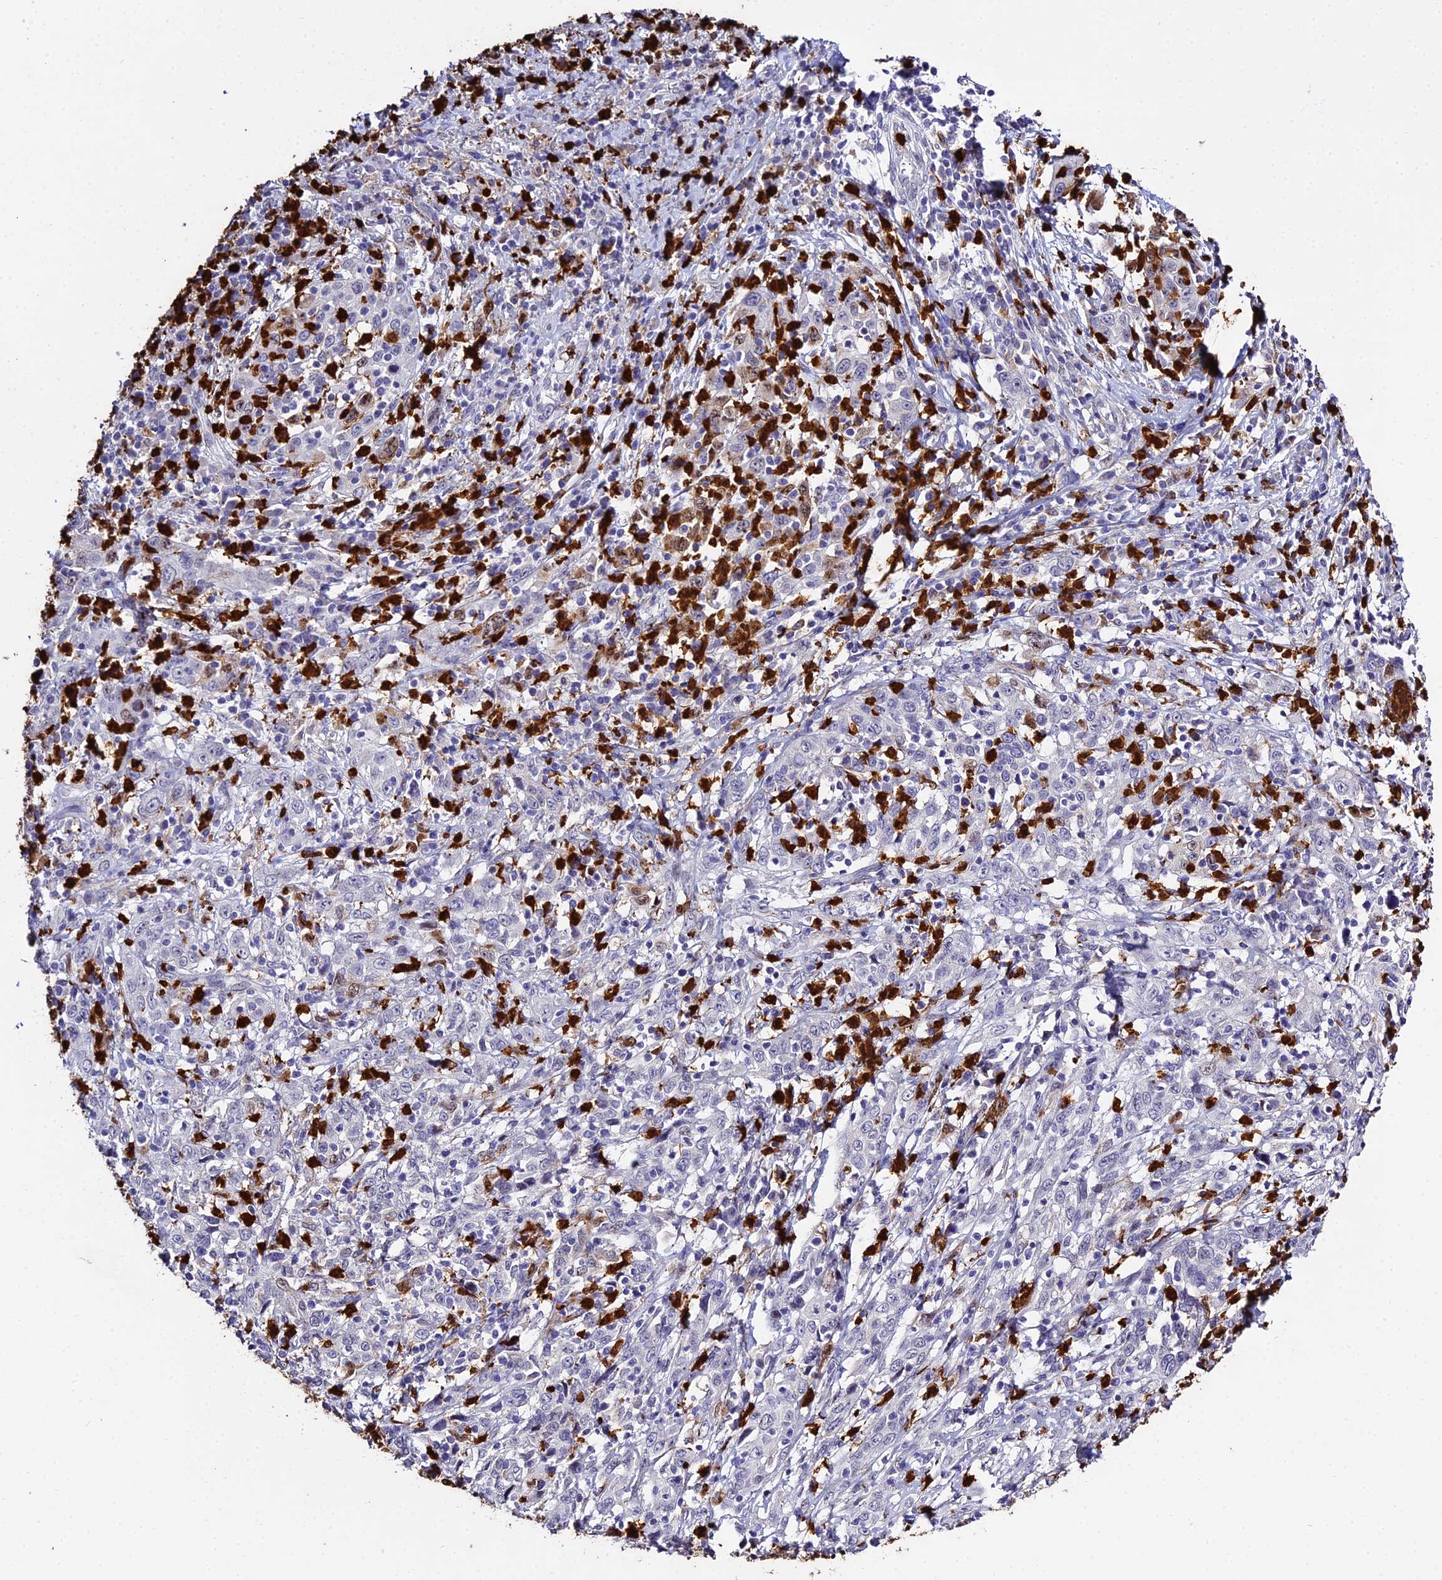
{"staining": {"intensity": "negative", "quantity": "none", "location": "none"}, "tissue": "cervical cancer", "cell_type": "Tumor cells", "image_type": "cancer", "snomed": [{"axis": "morphology", "description": "Squamous cell carcinoma, NOS"}, {"axis": "topography", "description": "Cervix"}], "caption": "There is no significant expression in tumor cells of cervical squamous cell carcinoma. (DAB (3,3'-diaminobenzidine) IHC with hematoxylin counter stain).", "gene": "MCM10", "patient": {"sex": "female", "age": 46}}